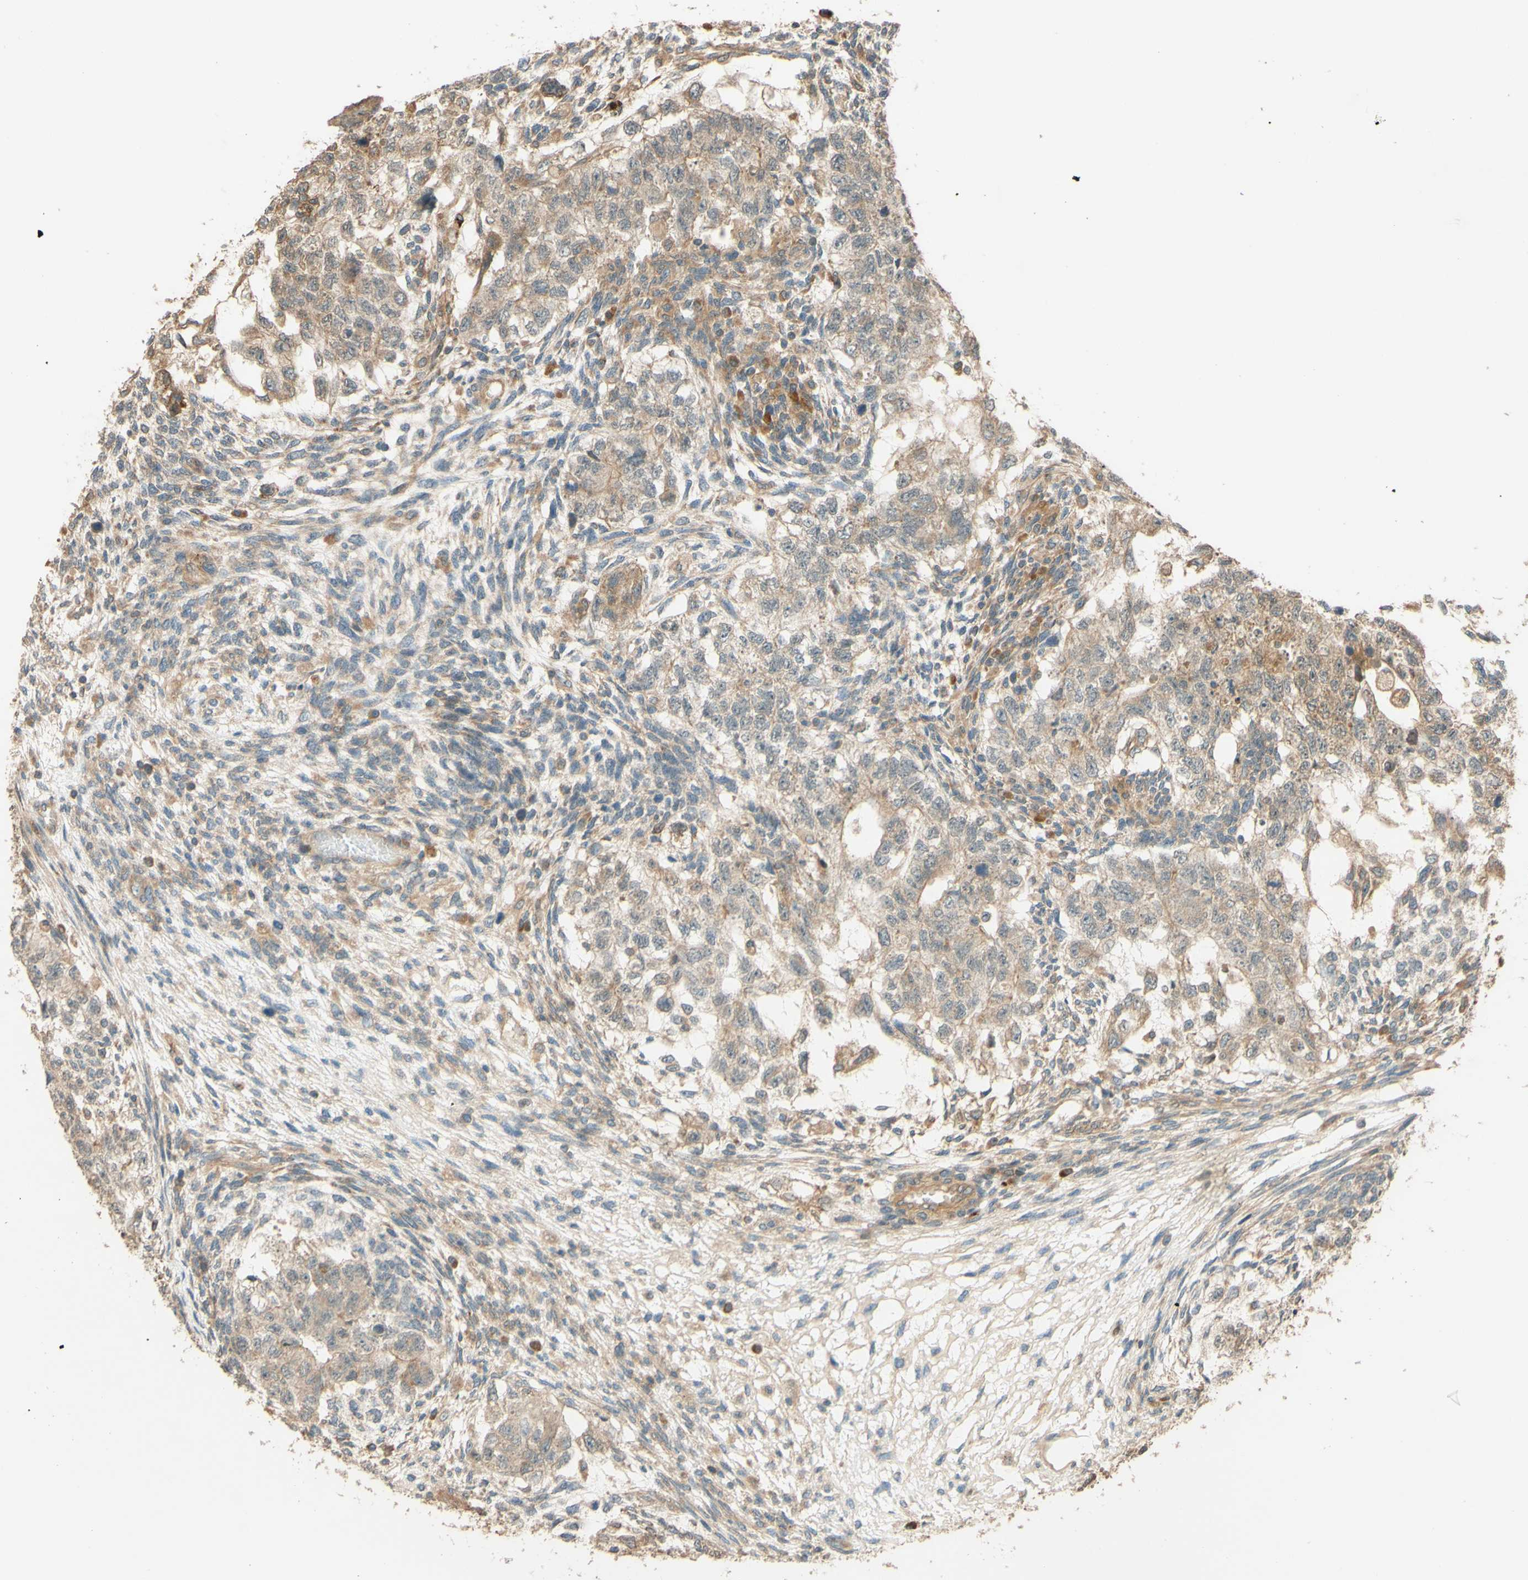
{"staining": {"intensity": "weak", "quantity": ">75%", "location": "cytoplasmic/membranous"}, "tissue": "testis cancer", "cell_type": "Tumor cells", "image_type": "cancer", "snomed": [{"axis": "morphology", "description": "Normal tissue, NOS"}, {"axis": "morphology", "description": "Carcinoma, Embryonal, NOS"}, {"axis": "topography", "description": "Testis"}], "caption": "Testis cancer was stained to show a protein in brown. There is low levels of weak cytoplasmic/membranous expression in approximately >75% of tumor cells.", "gene": "RNF19A", "patient": {"sex": "male", "age": 36}}